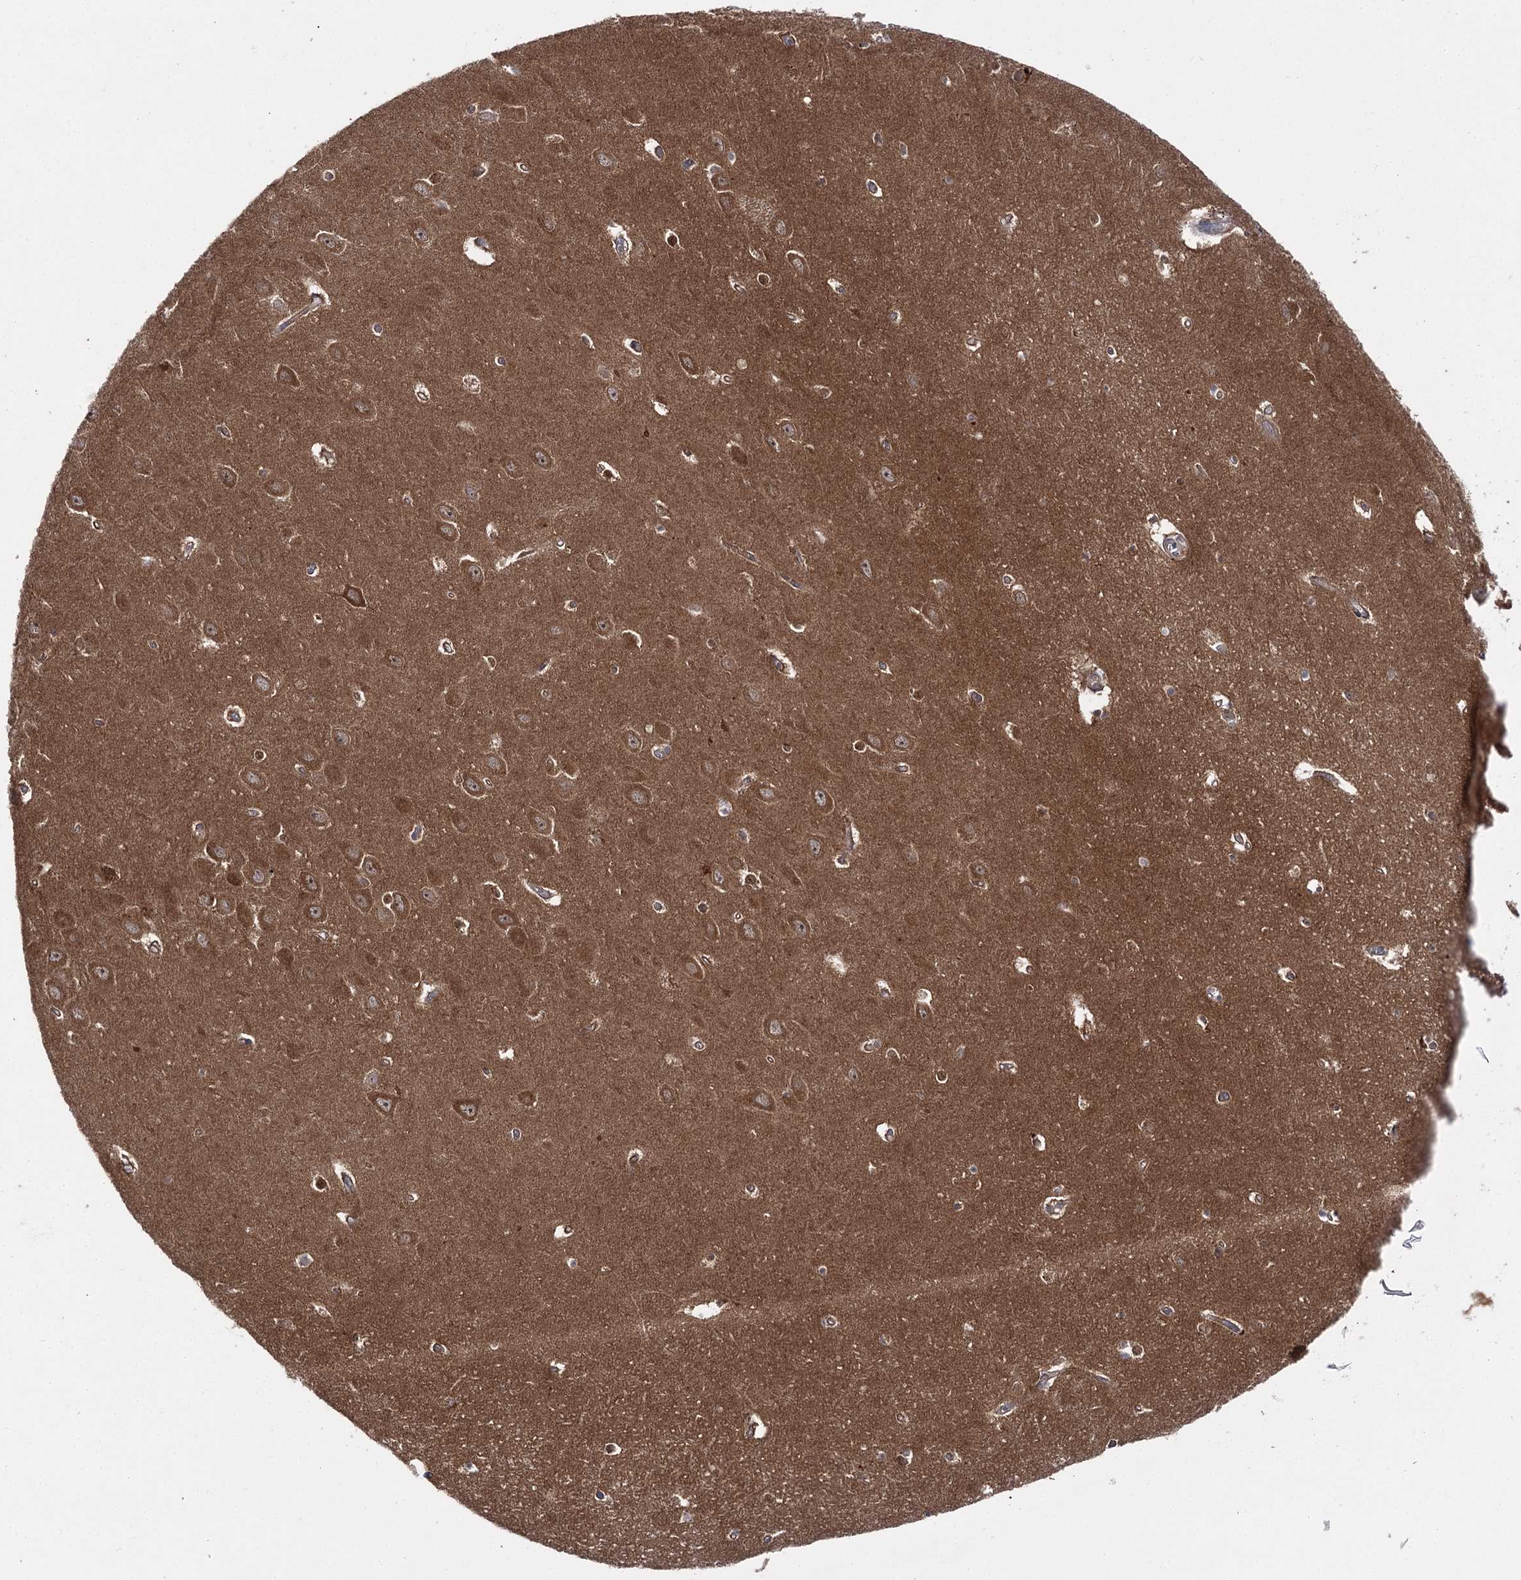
{"staining": {"intensity": "moderate", "quantity": "<25%", "location": "cytoplasmic/membranous"}, "tissue": "hippocampus", "cell_type": "Glial cells", "image_type": "normal", "snomed": [{"axis": "morphology", "description": "Normal tissue, NOS"}, {"axis": "topography", "description": "Hippocampus"}], "caption": "Hippocampus stained for a protein (brown) displays moderate cytoplasmic/membranous positive positivity in approximately <25% of glial cells.", "gene": "BCR", "patient": {"sex": "female", "age": 64}}